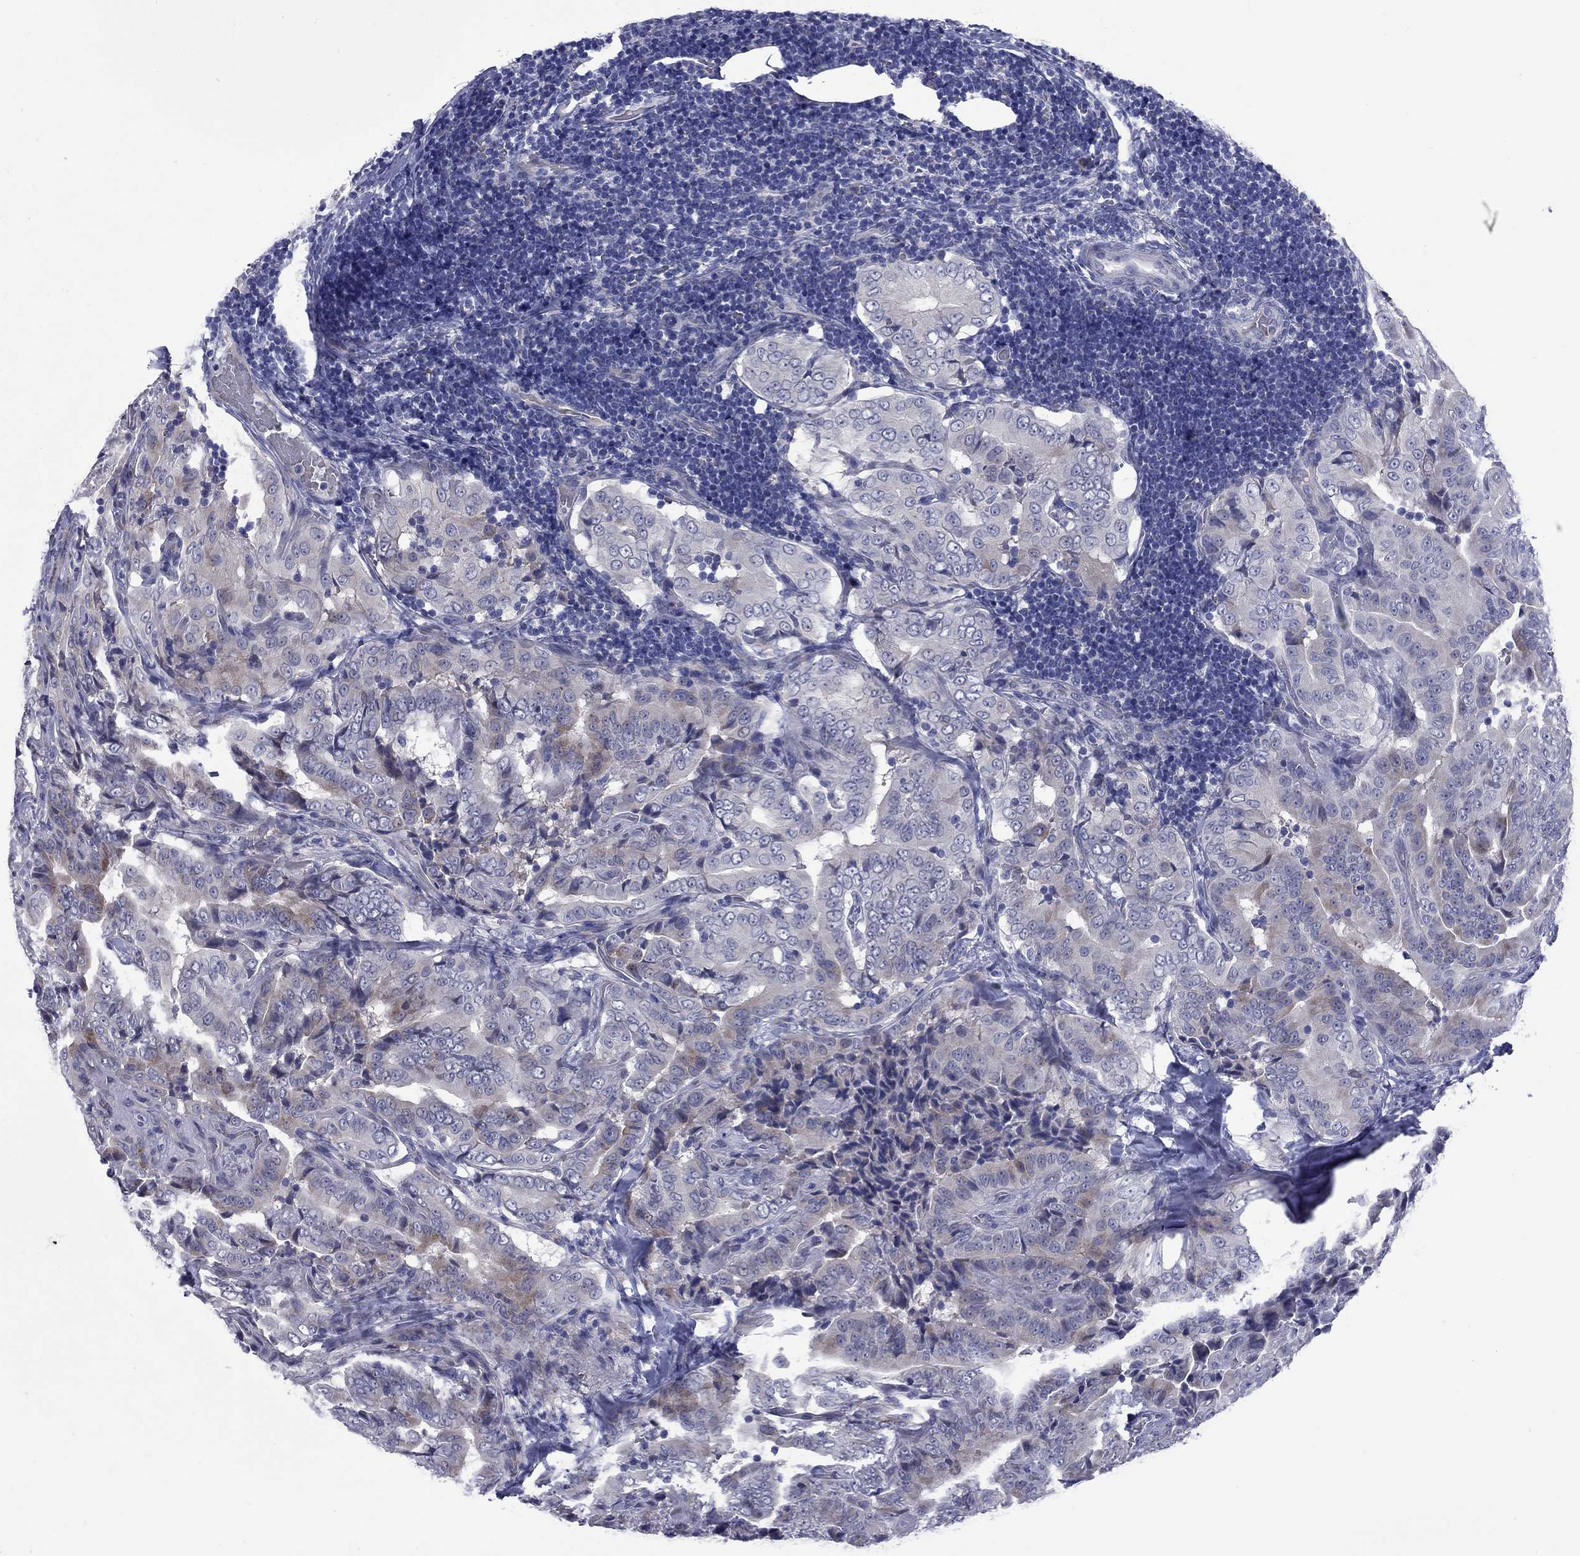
{"staining": {"intensity": "moderate", "quantity": "<25%", "location": "cytoplasmic/membranous"}, "tissue": "thyroid cancer", "cell_type": "Tumor cells", "image_type": "cancer", "snomed": [{"axis": "morphology", "description": "Papillary adenocarcinoma, NOS"}, {"axis": "topography", "description": "Thyroid gland"}], "caption": "Moderate cytoplasmic/membranous protein staining is present in about <25% of tumor cells in papillary adenocarcinoma (thyroid).", "gene": "UNC119B", "patient": {"sex": "male", "age": 61}}